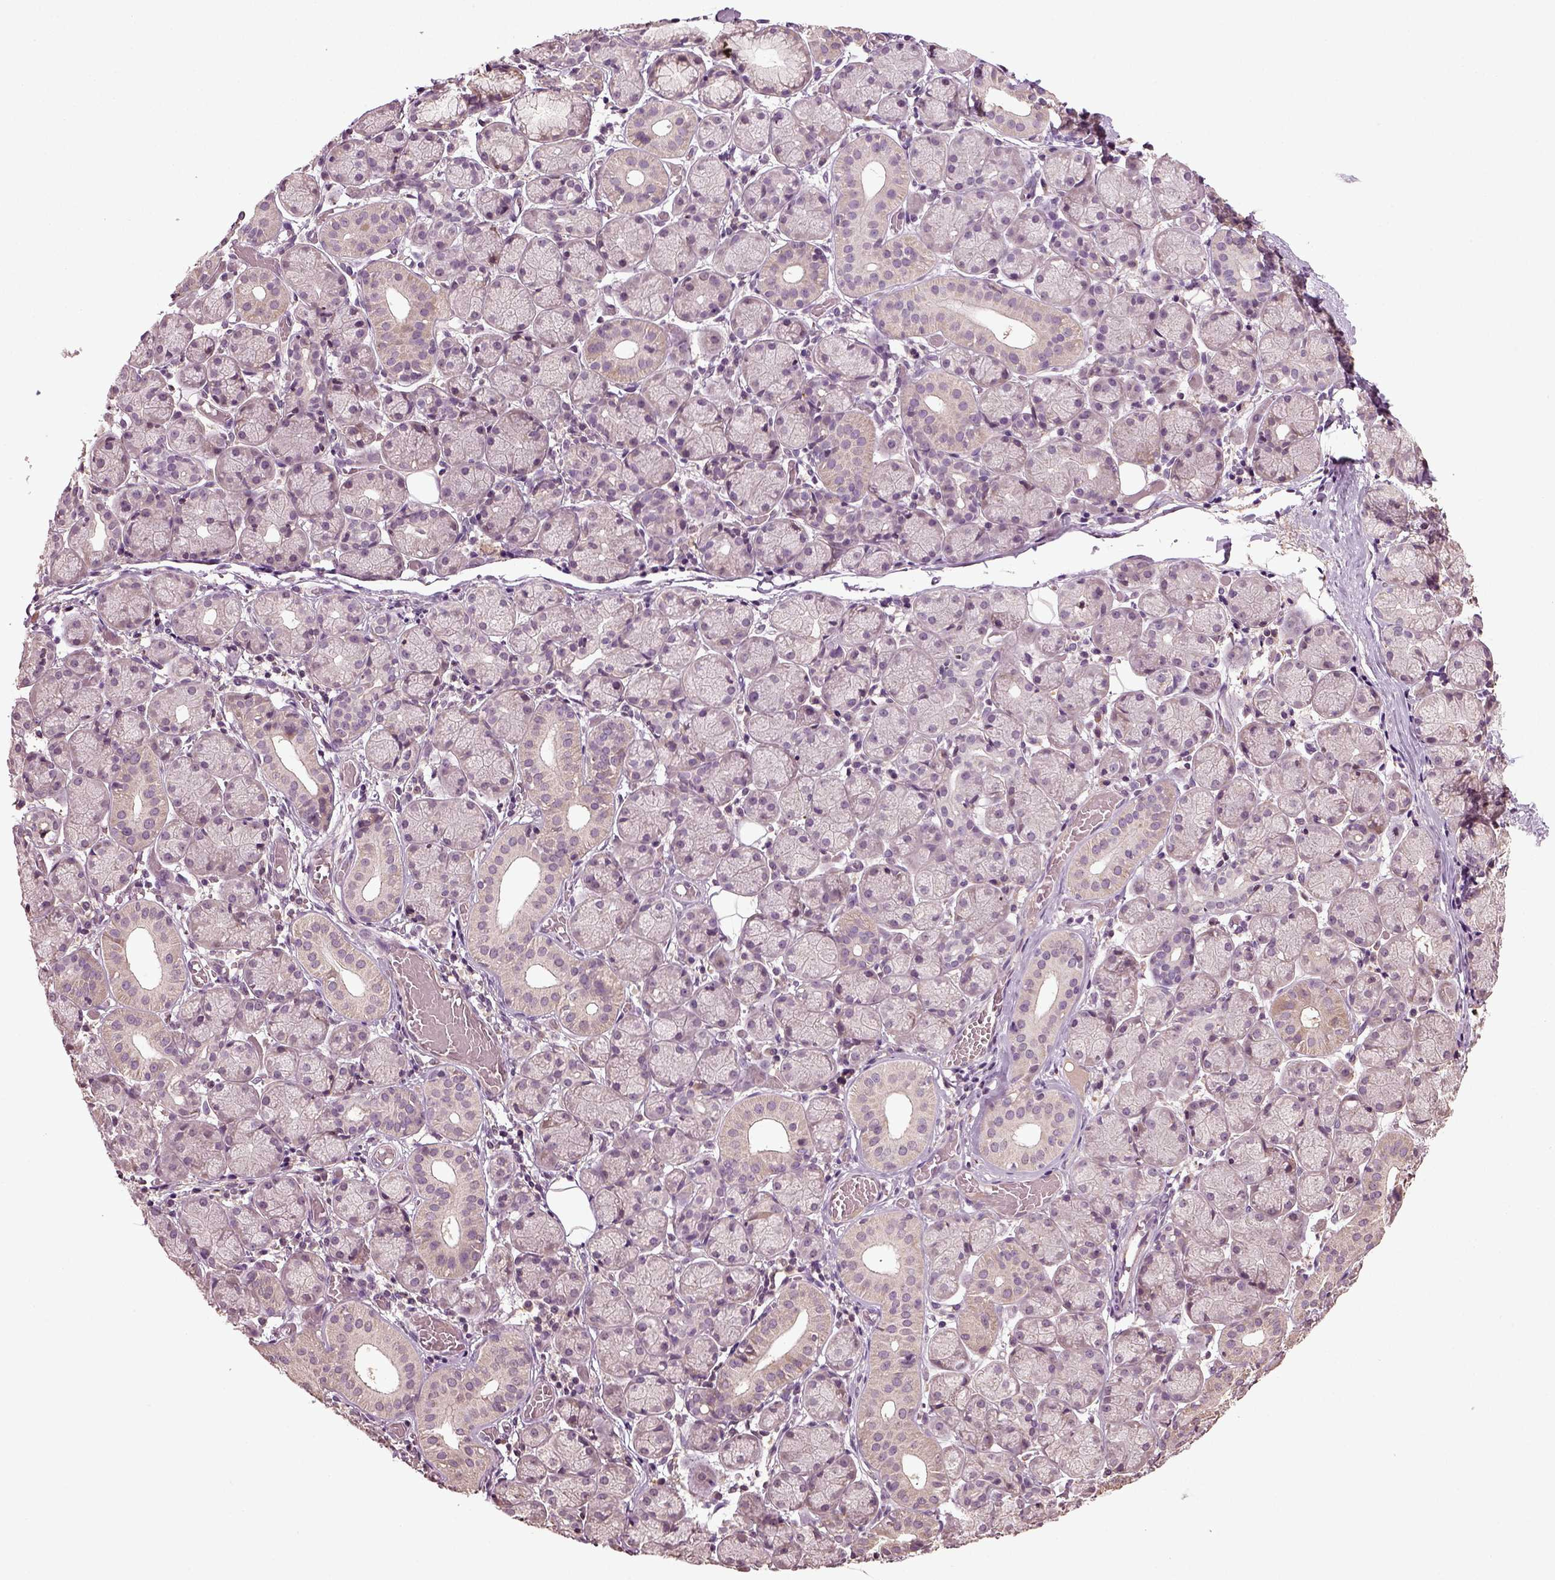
{"staining": {"intensity": "negative", "quantity": "none", "location": "none"}, "tissue": "salivary gland", "cell_type": "Glandular cells", "image_type": "normal", "snomed": [{"axis": "morphology", "description": "Normal tissue, NOS"}, {"axis": "topography", "description": "Salivary gland"}, {"axis": "topography", "description": "Peripheral nerve tissue"}], "caption": "This is an IHC micrograph of unremarkable salivary gland. There is no positivity in glandular cells.", "gene": "ERV3", "patient": {"sex": "female", "age": 24}}